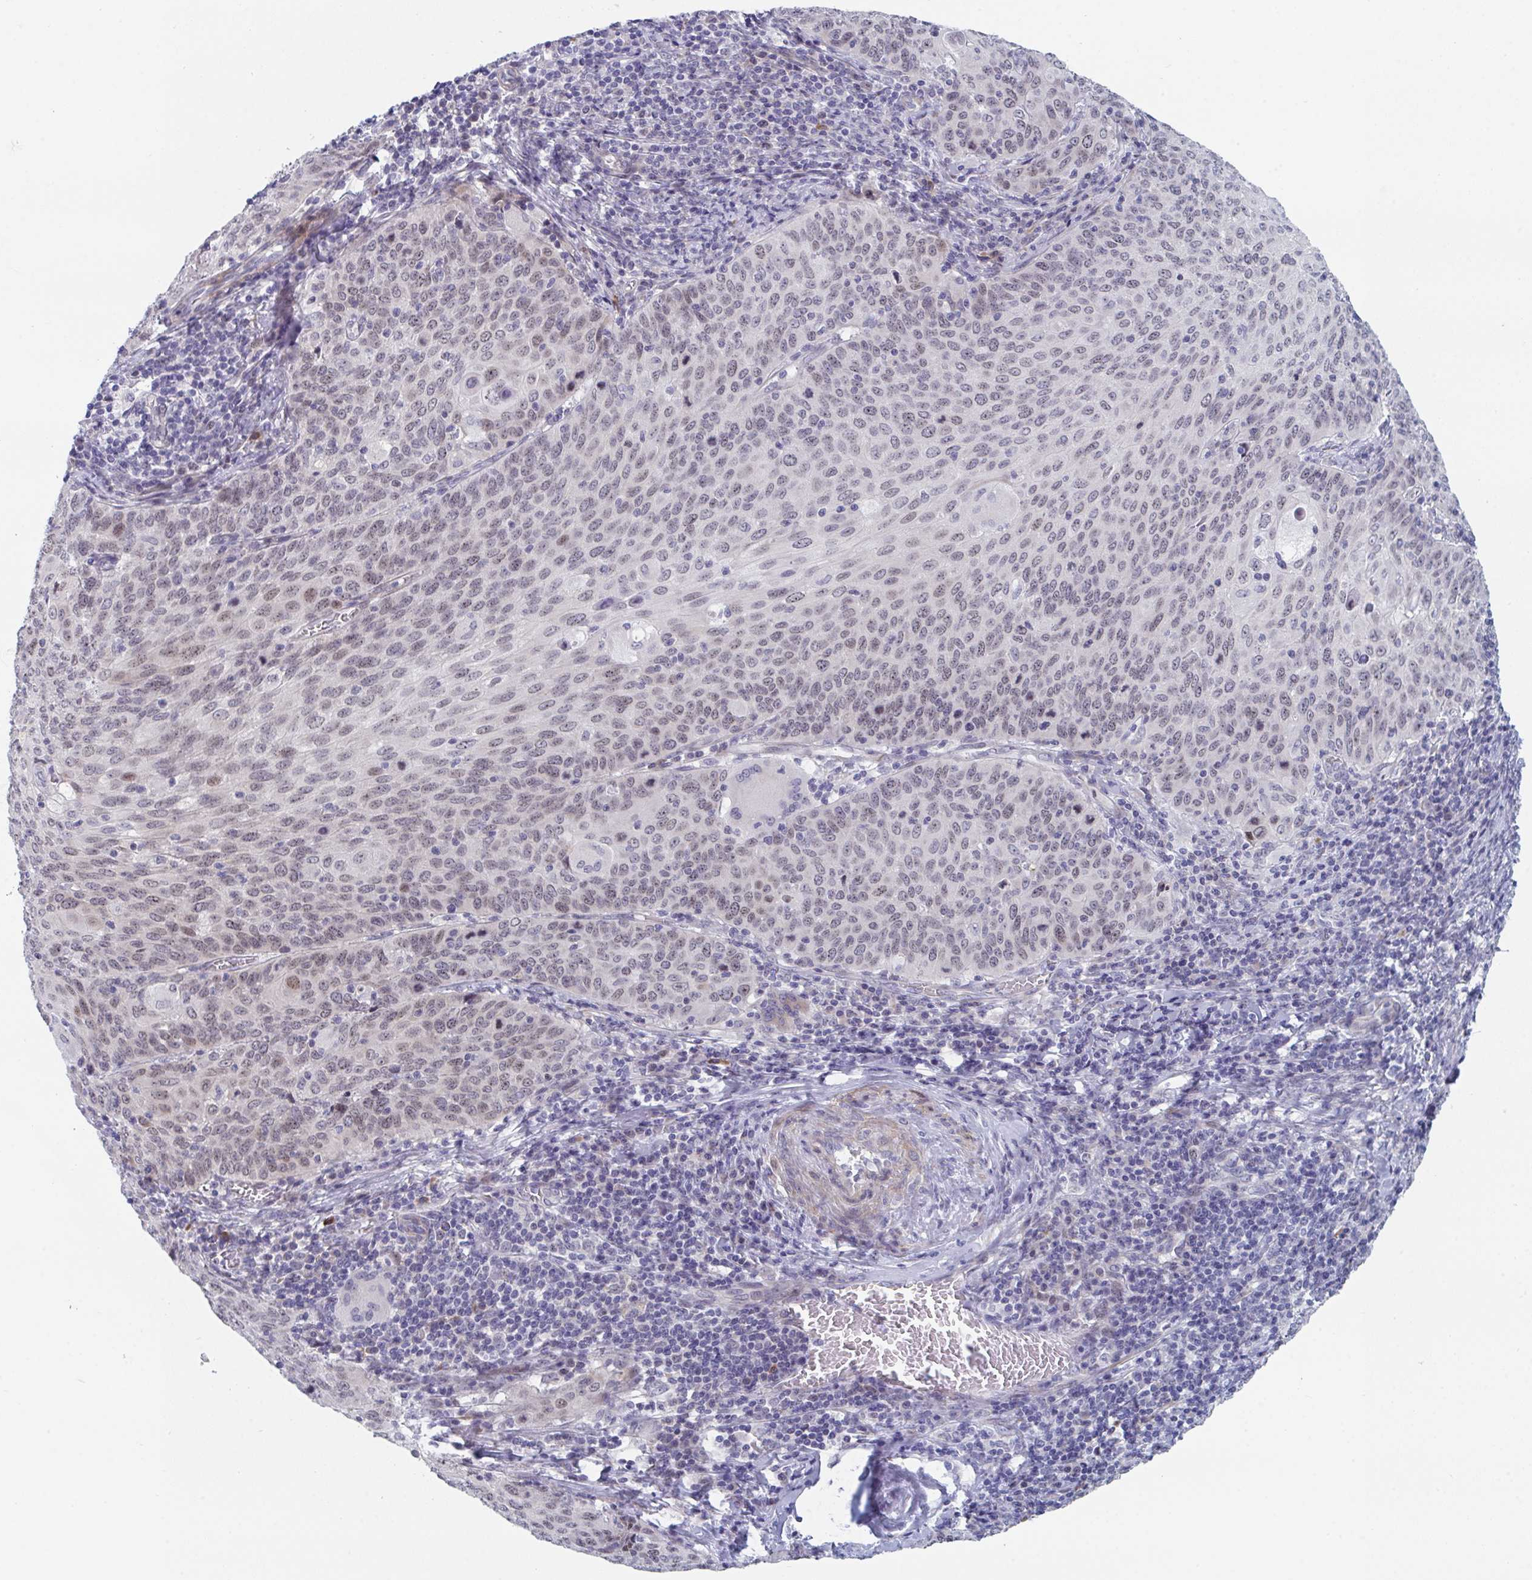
{"staining": {"intensity": "weak", "quantity": "25%-75%", "location": "nuclear"}, "tissue": "cervical cancer", "cell_type": "Tumor cells", "image_type": "cancer", "snomed": [{"axis": "morphology", "description": "Squamous cell carcinoma, NOS"}, {"axis": "topography", "description": "Cervix"}], "caption": "The histopathology image displays immunohistochemical staining of cervical cancer (squamous cell carcinoma). There is weak nuclear expression is seen in approximately 25%-75% of tumor cells.", "gene": "CENPT", "patient": {"sex": "female", "age": 65}}